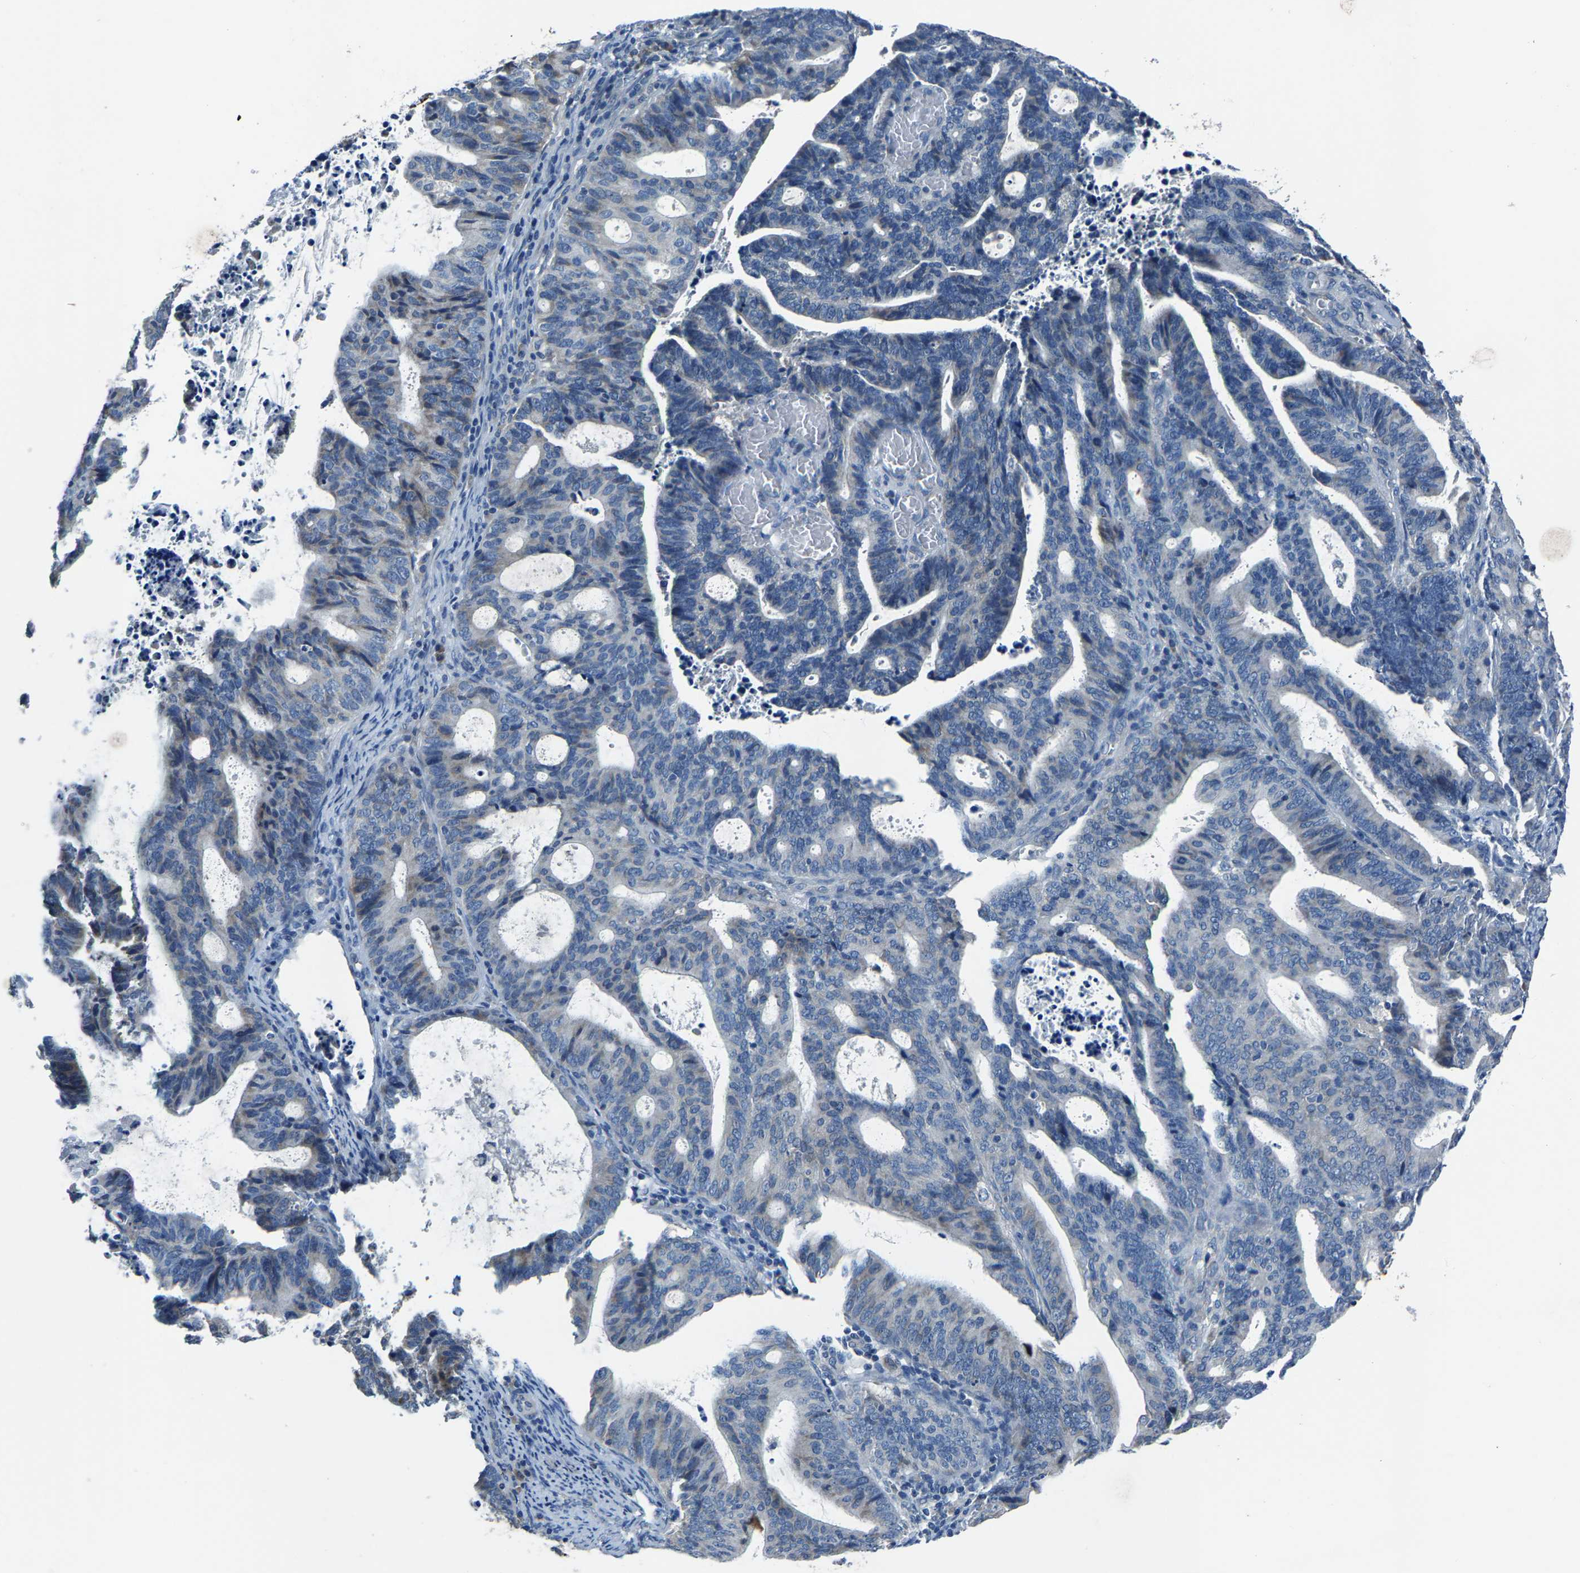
{"staining": {"intensity": "weak", "quantity": "<25%", "location": "cytoplasmic/membranous"}, "tissue": "endometrial cancer", "cell_type": "Tumor cells", "image_type": "cancer", "snomed": [{"axis": "morphology", "description": "Adenocarcinoma, NOS"}, {"axis": "topography", "description": "Uterus"}], "caption": "Immunohistochemistry (IHC) of human endometrial cancer (adenocarcinoma) demonstrates no positivity in tumor cells.", "gene": "ADAM2", "patient": {"sex": "female", "age": 83}}